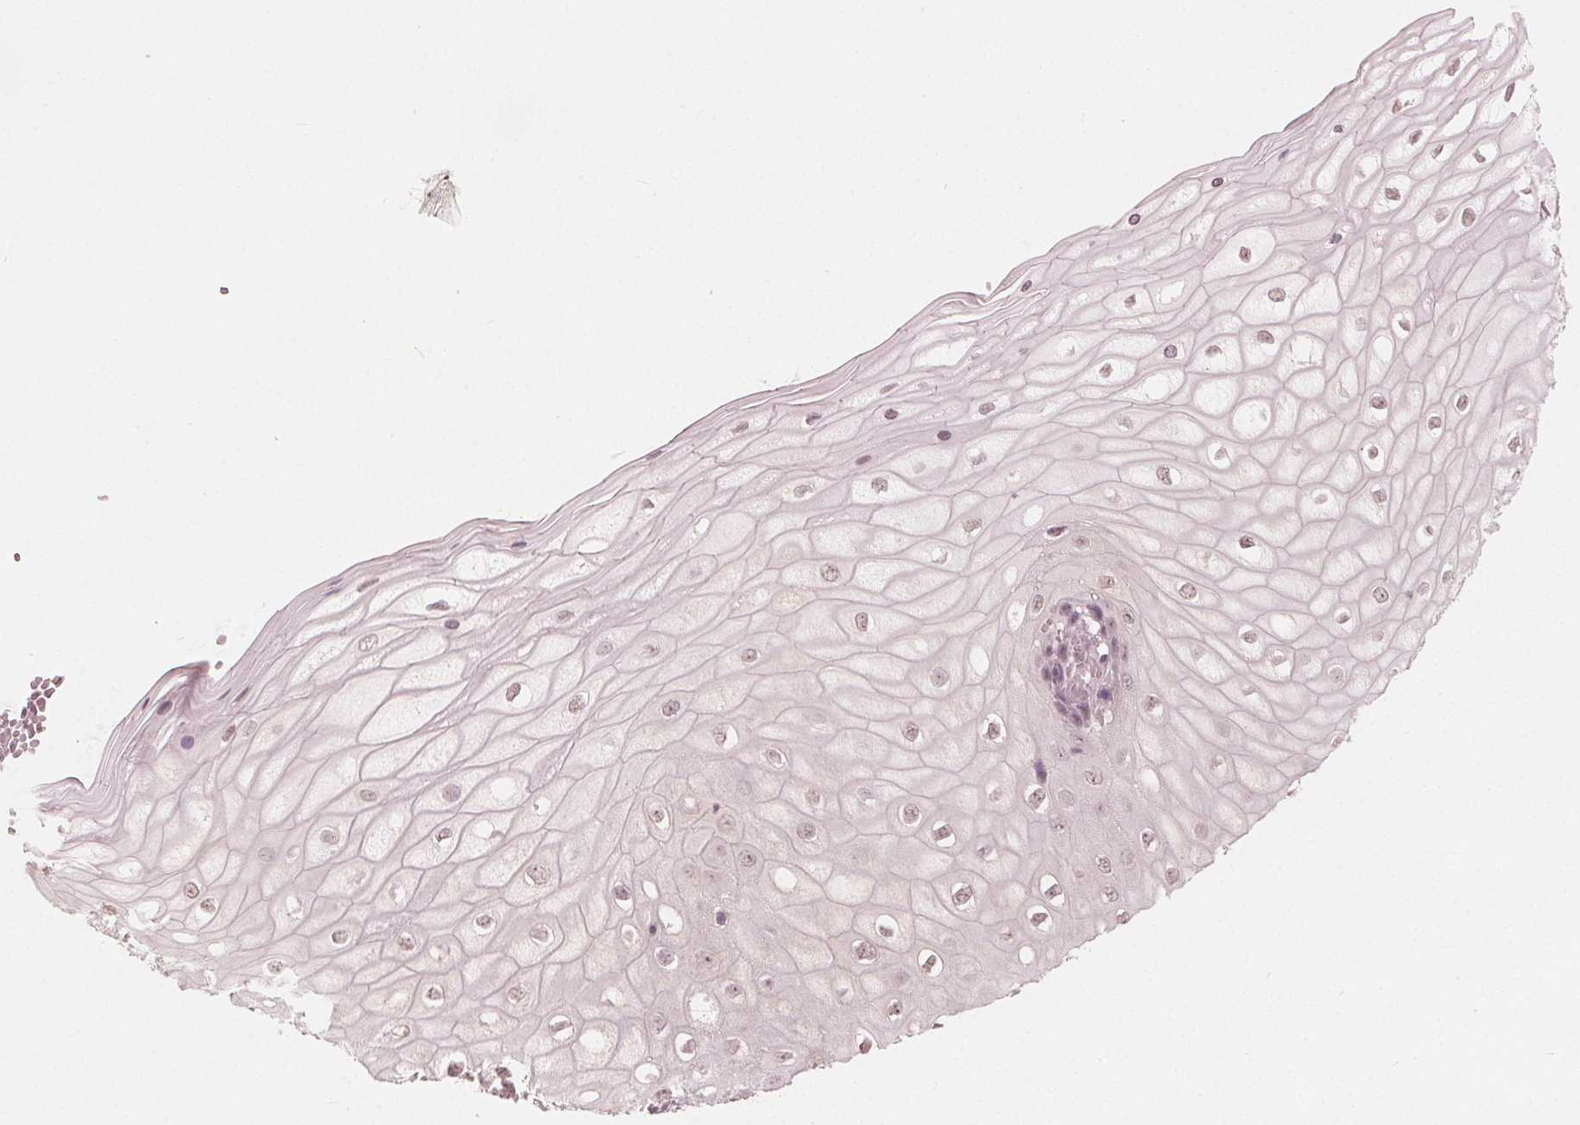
{"staining": {"intensity": "moderate", "quantity": ">75%", "location": "nuclear"}, "tissue": "cervix", "cell_type": "Glandular cells", "image_type": "normal", "snomed": [{"axis": "morphology", "description": "Normal tissue, NOS"}, {"axis": "topography", "description": "Cervix"}], "caption": "DAB immunohistochemical staining of benign cervix demonstrates moderate nuclear protein positivity in about >75% of glandular cells.", "gene": "NUP210L", "patient": {"sex": "female", "age": 37}}